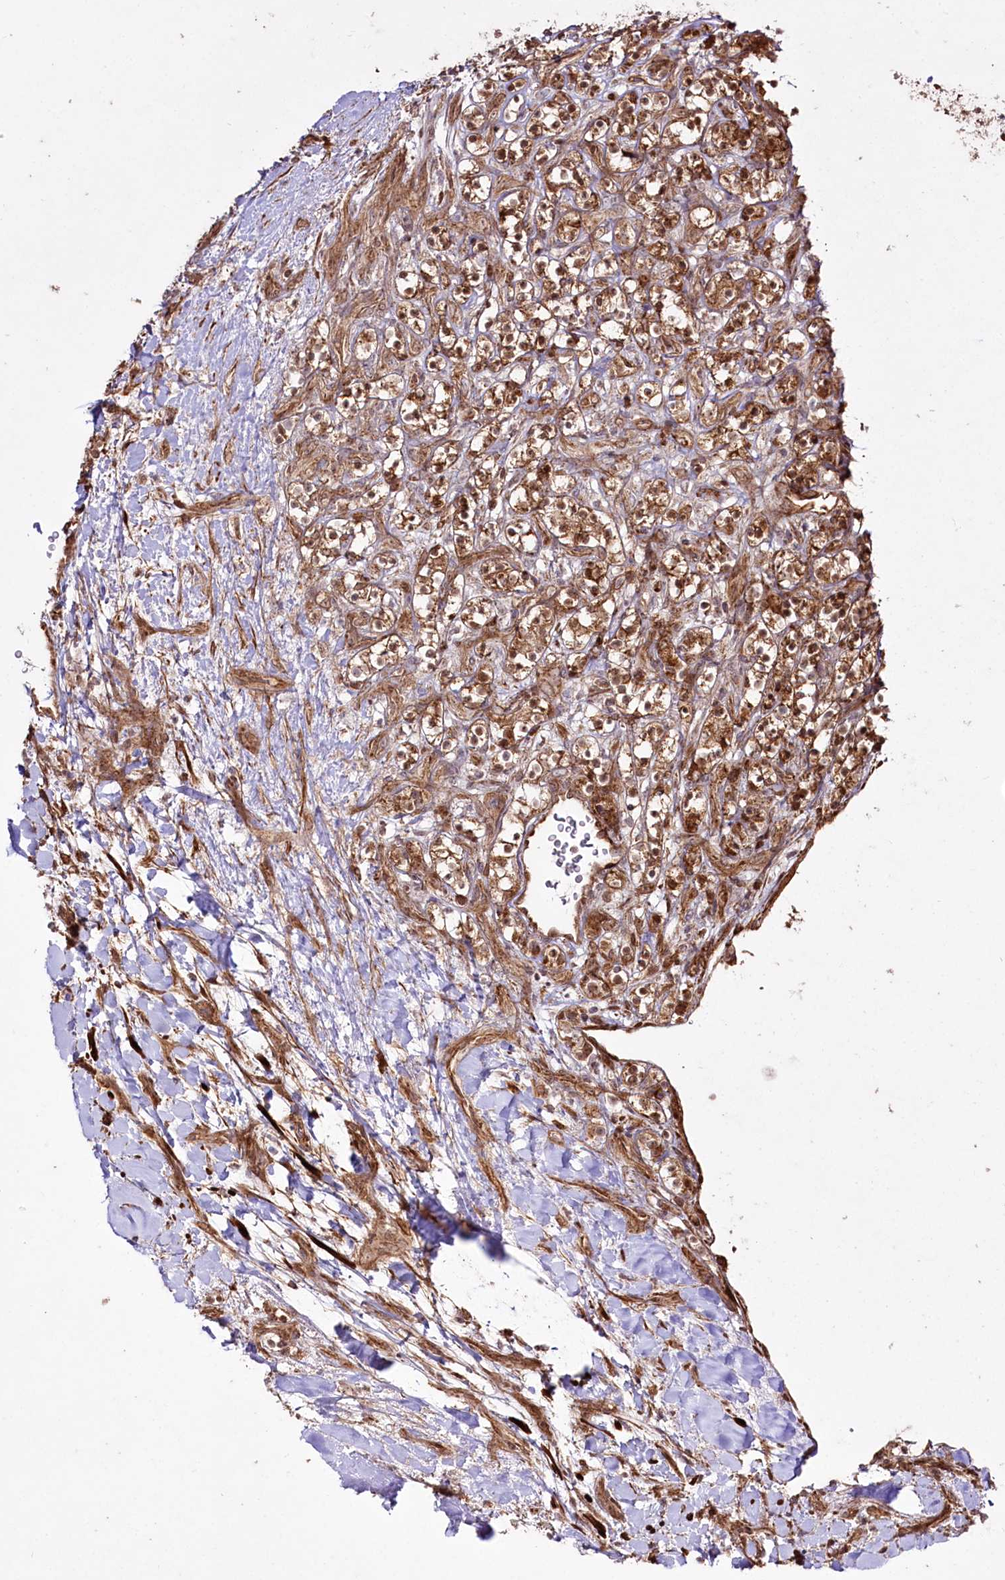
{"staining": {"intensity": "moderate", "quantity": ">75%", "location": "cytoplasmic/membranous"}, "tissue": "renal cancer", "cell_type": "Tumor cells", "image_type": "cancer", "snomed": [{"axis": "morphology", "description": "Adenocarcinoma, NOS"}, {"axis": "topography", "description": "Kidney"}], "caption": "This histopathology image shows adenocarcinoma (renal) stained with IHC to label a protein in brown. The cytoplasmic/membranous of tumor cells show moderate positivity for the protein. Nuclei are counter-stained blue.", "gene": "REXO2", "patient": {"sex": "male", "age": 77}}